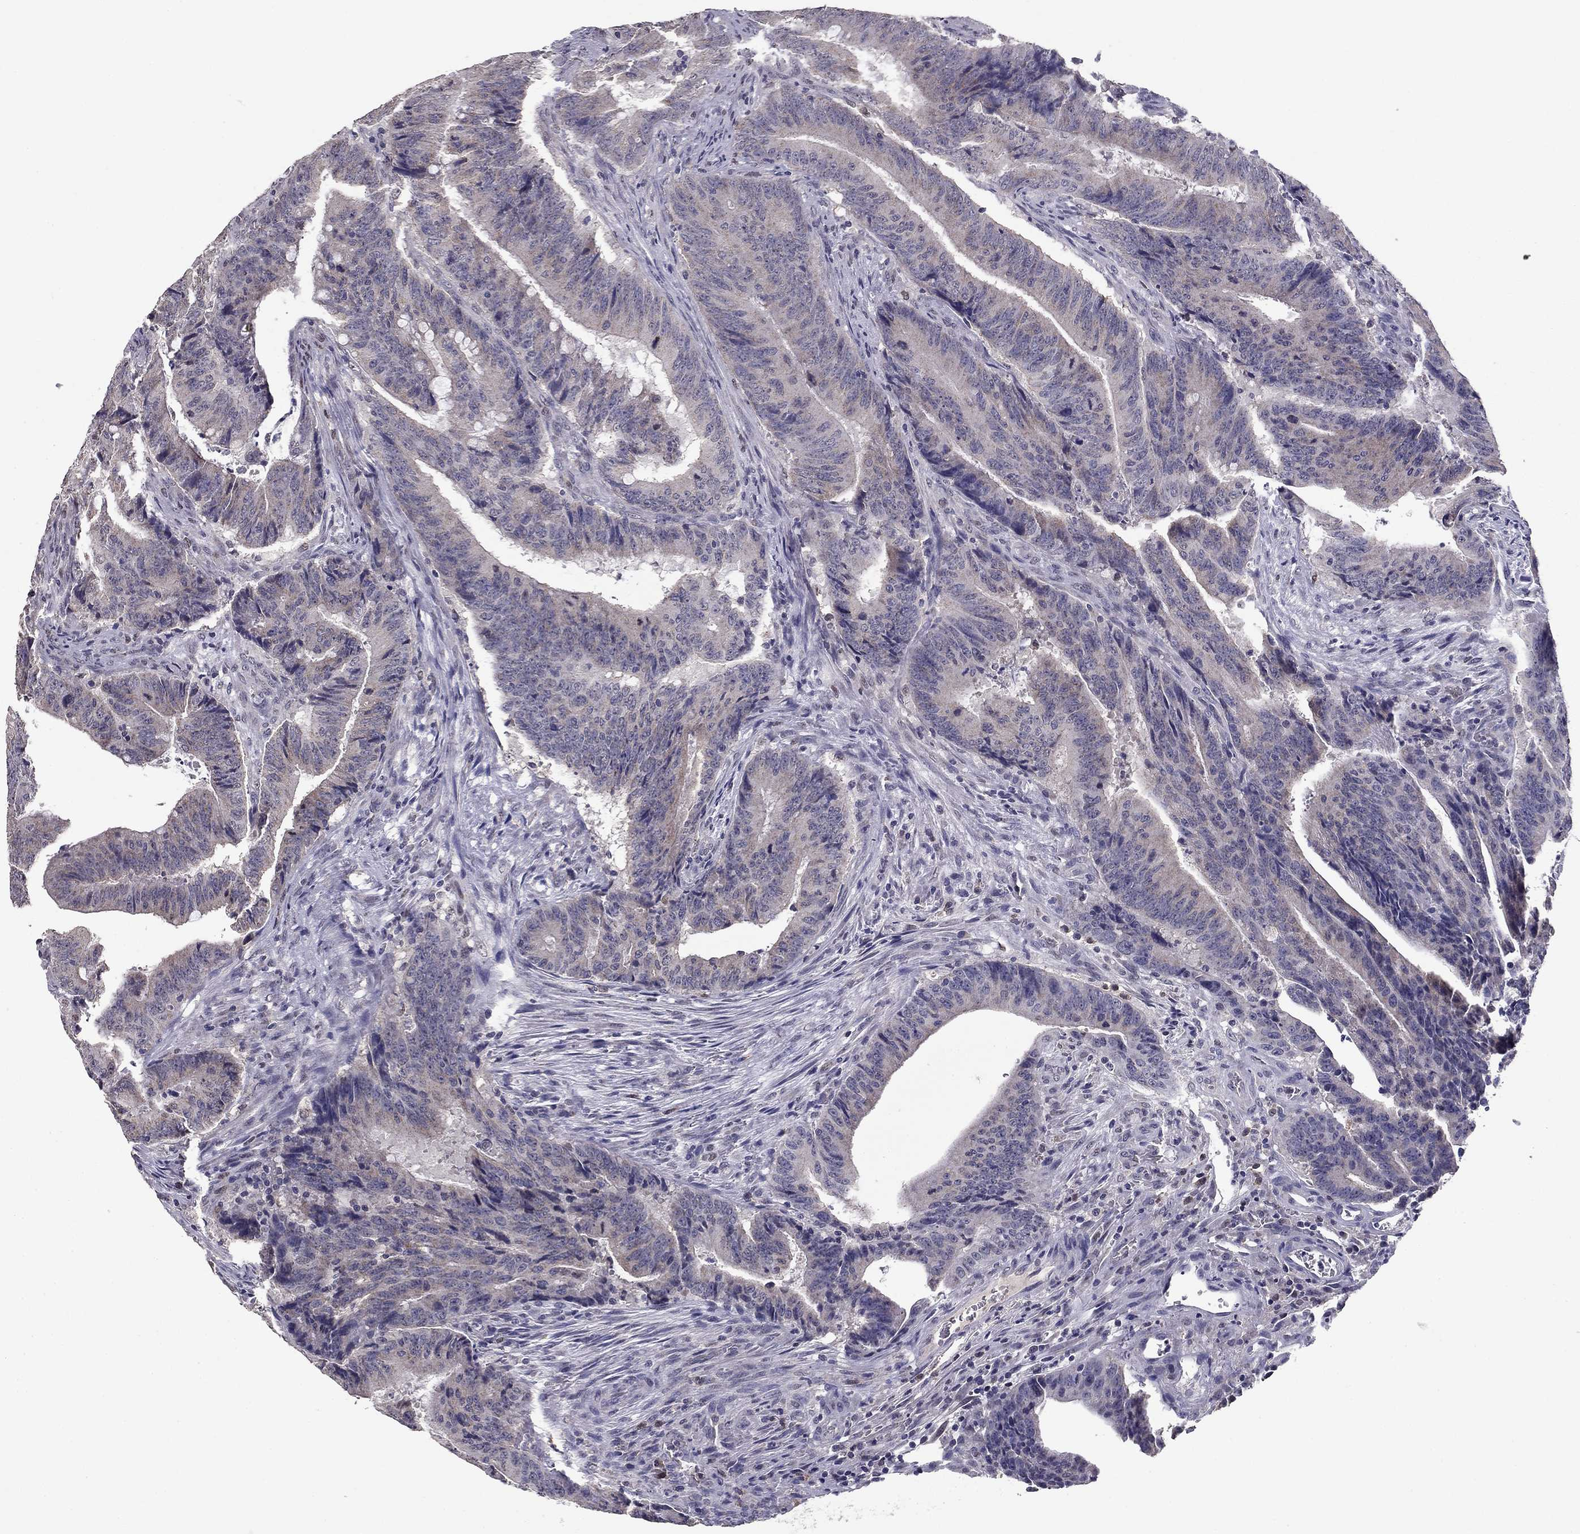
{"staining": {"intensity": "negative", "quantity": "none", "location": "none"}, "tissue": "colorectal cancer", "cell_type": "Tumor cells", "image_type": "cancer", "snomed": [{"axis": "morphology", "description": "Adenocarcinoma, NOS"}, {"axis": "topography", "description": "Colon"}], "caption": "This is an immunohistochemistry (IHC) histopathology image of human colorectal cancer (adenocarcinoma). There is no positivity in tumor cells.", "gene": "HCN1", "patient": {"sex": "female", "age": 87}}